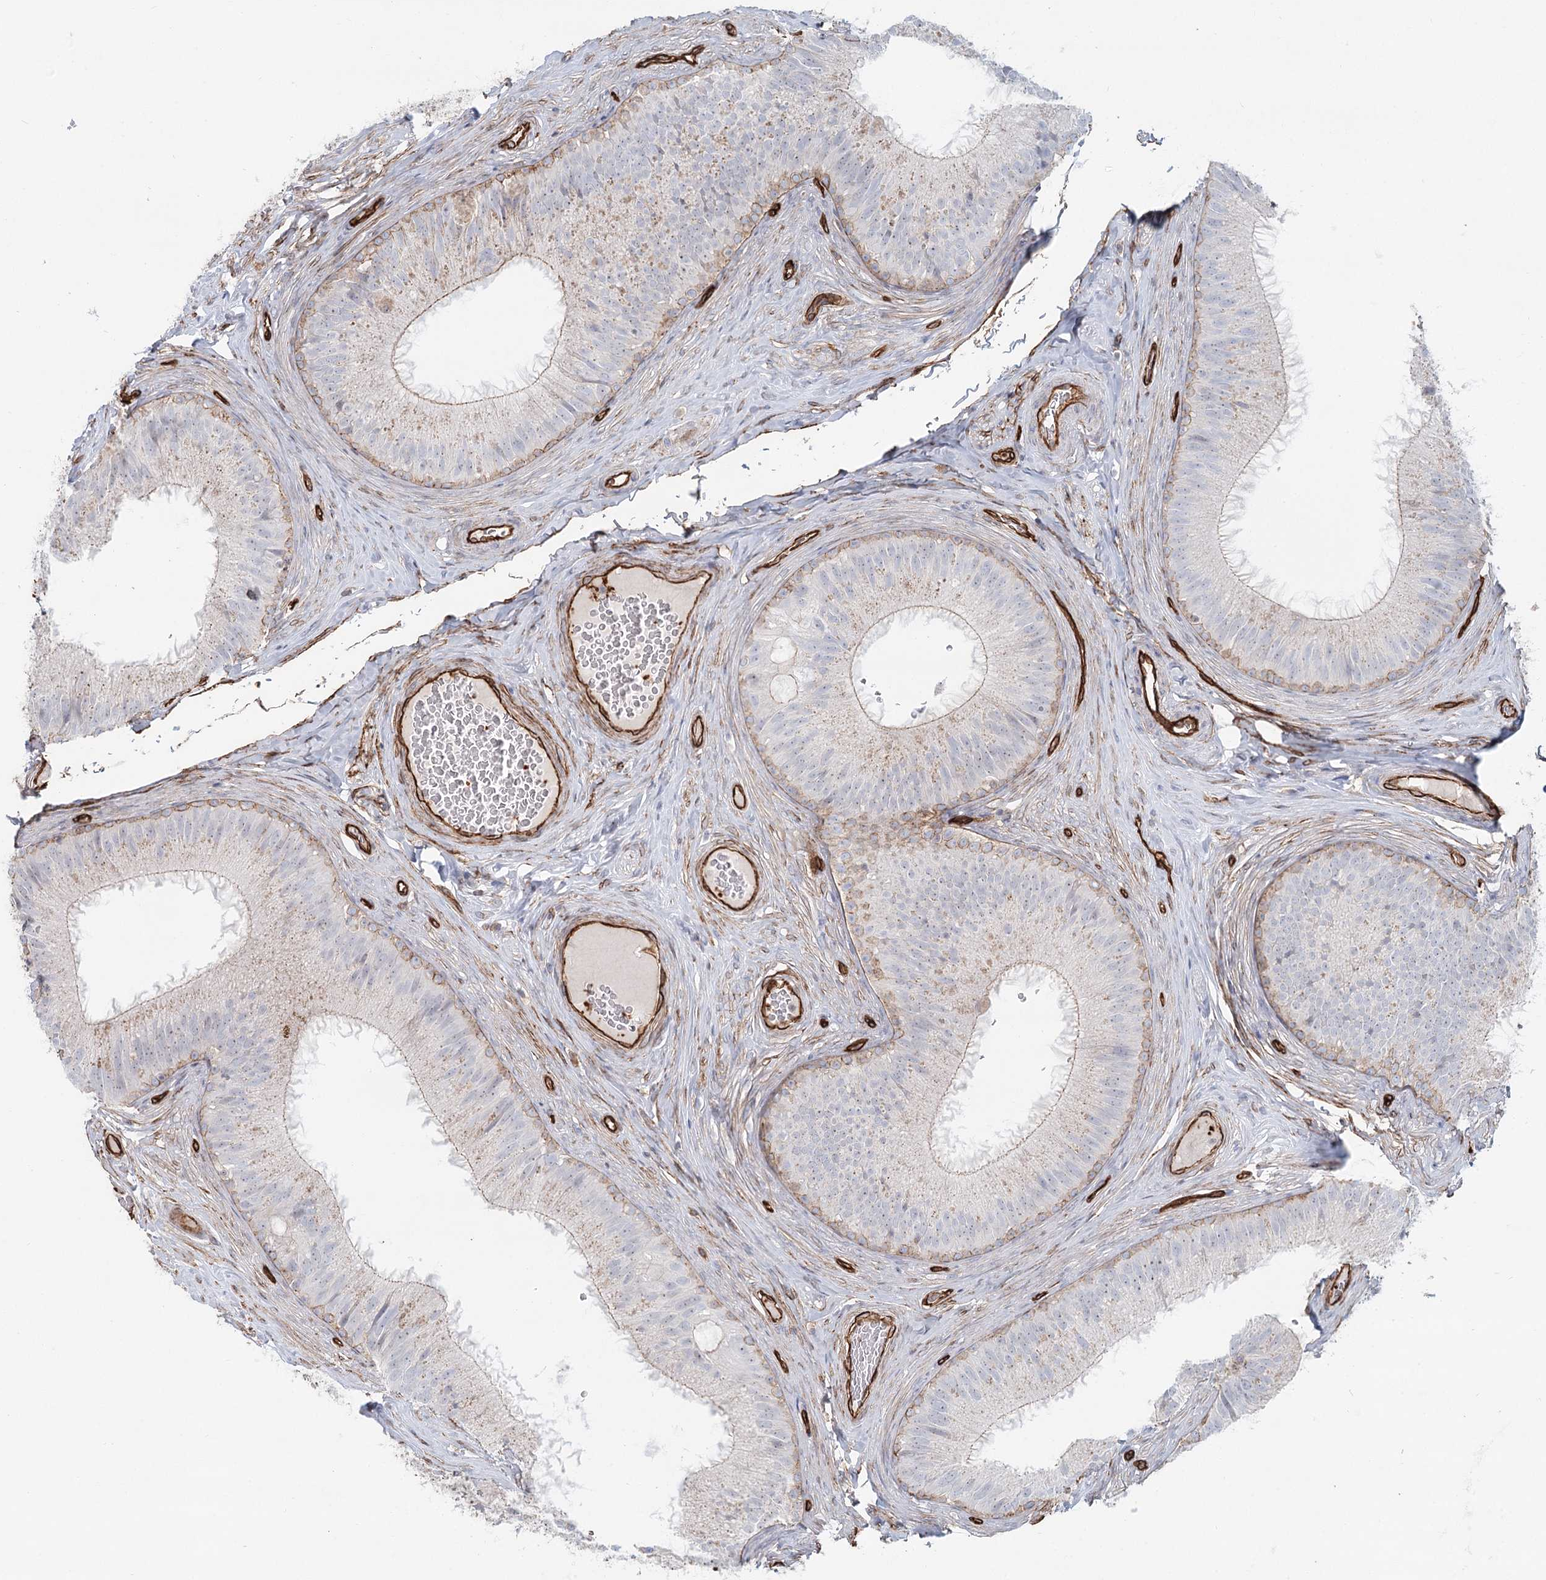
{"staining": {"intensity": "weak", "quantity": "<25%", "location": "cytoplasmic/membranous"}, "tissue": "epididymis", "cell_type": "Glandular cells", "image_type": "normal", "snomed": [{"axis": "morphology", "description": "Normal tissue, NOS"}, {"axis": "topography", "description": "Epididymis"}], "caption": "Immunohistochemistry (IHC) photomicrograph of normal human epididymis stained for a protein (brown), which exhibits no expression in glandular cells.", "gene": "ZFYVE28", "patient": {"sex": "male", "age": 34}}